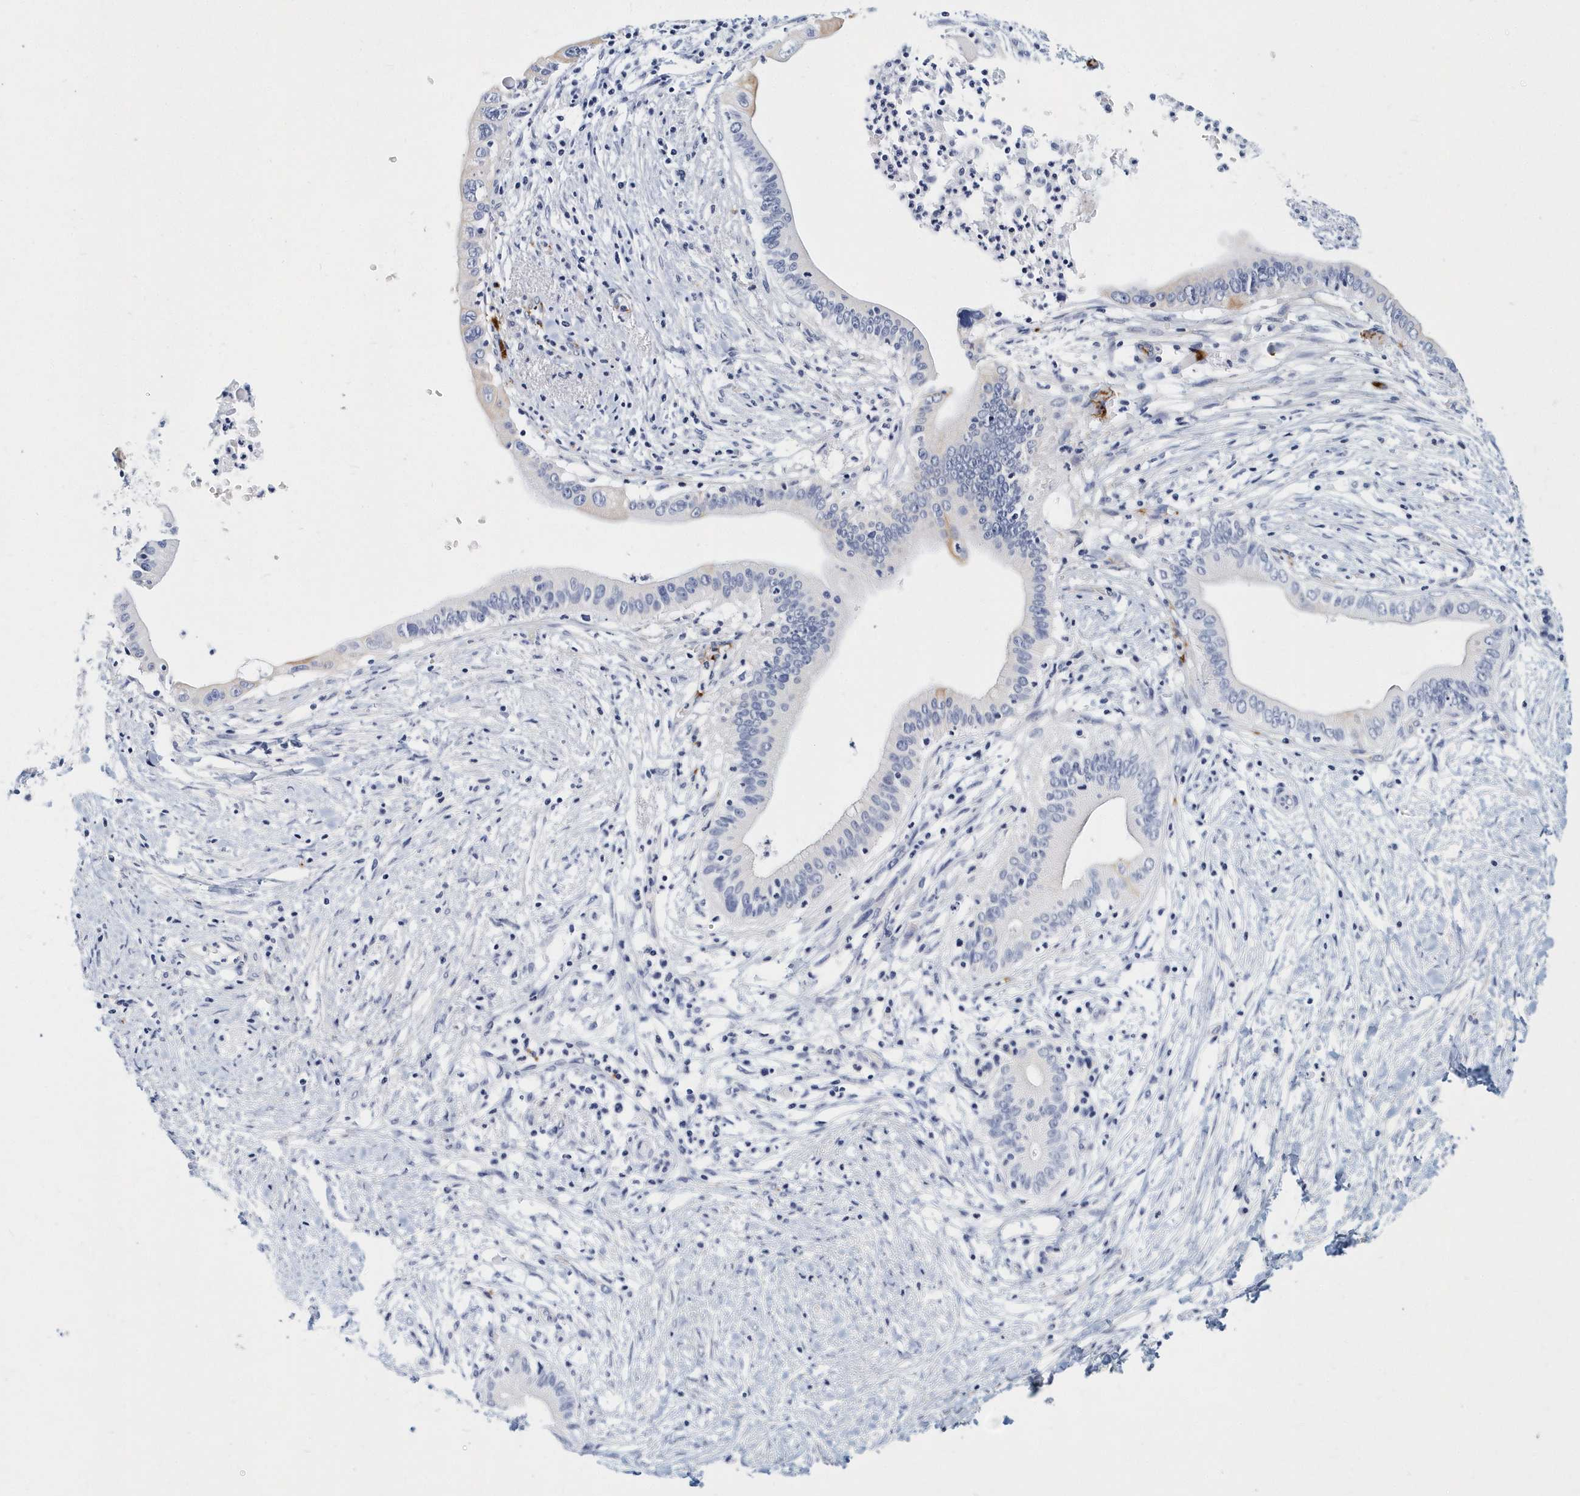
{"staining": {"intensity": "negative", "quantity": "none", "location": "none"}, "tissue": "pancreatic cancer", "cell_type": "Tumor cells", "image_type": "cancer", "snomed": [{"axis": "morphology", "description": "Adenocarcinoma, NOS"}, {"axis": "topography", "description": "Pancreas"}], "caption": "A high-resolution histopathology image shows immunohistochemistry (IHC) staining of adenocarcinoma (pancreatic), which exhibits no significant expression in tumor cells.", "gene": "ITGA2B", "patient": {"sex": "male", "age": 68}}